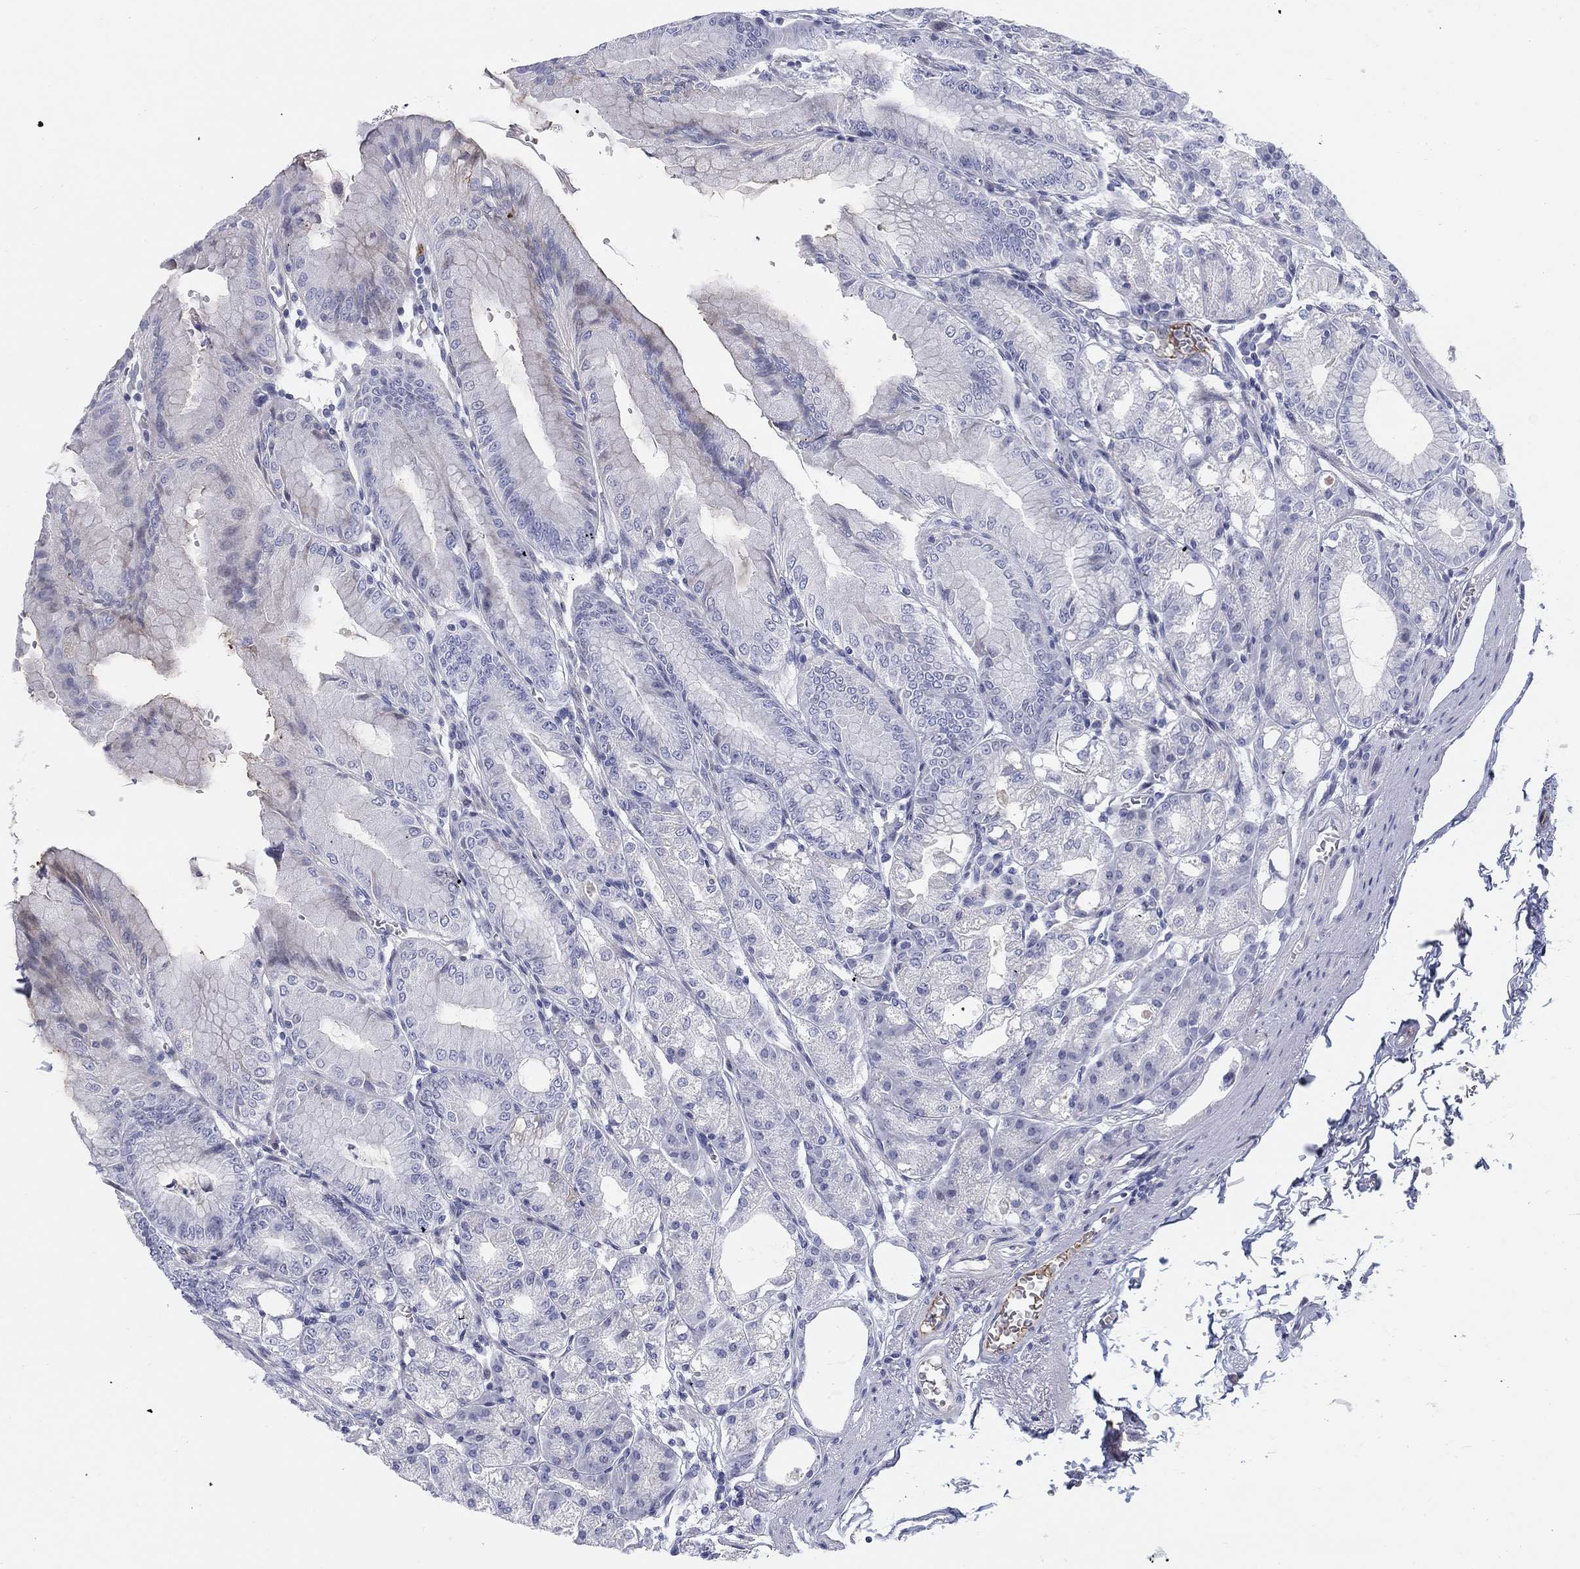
{"staining": {"intensity": "weak", "quantity": "<25%", "location": "cytoplasmic/membranous"}, "tissue": "stomach", "cell_type": "Glandular cells", "image_type": "normal", "snomed": [{"axis": "morphology", "description": "Normal tissue, NOS"}, {"axis": "topography", "description": "Stomach"}], "caption": "Immunohistochemistry (IHC) micrograph of unremarkable stomach: stomach stained with DAB exhibits no significant protein positivity in glandular cells.", "gene": "HEATR4", "patient": {"sex": "male", "age": 71}}